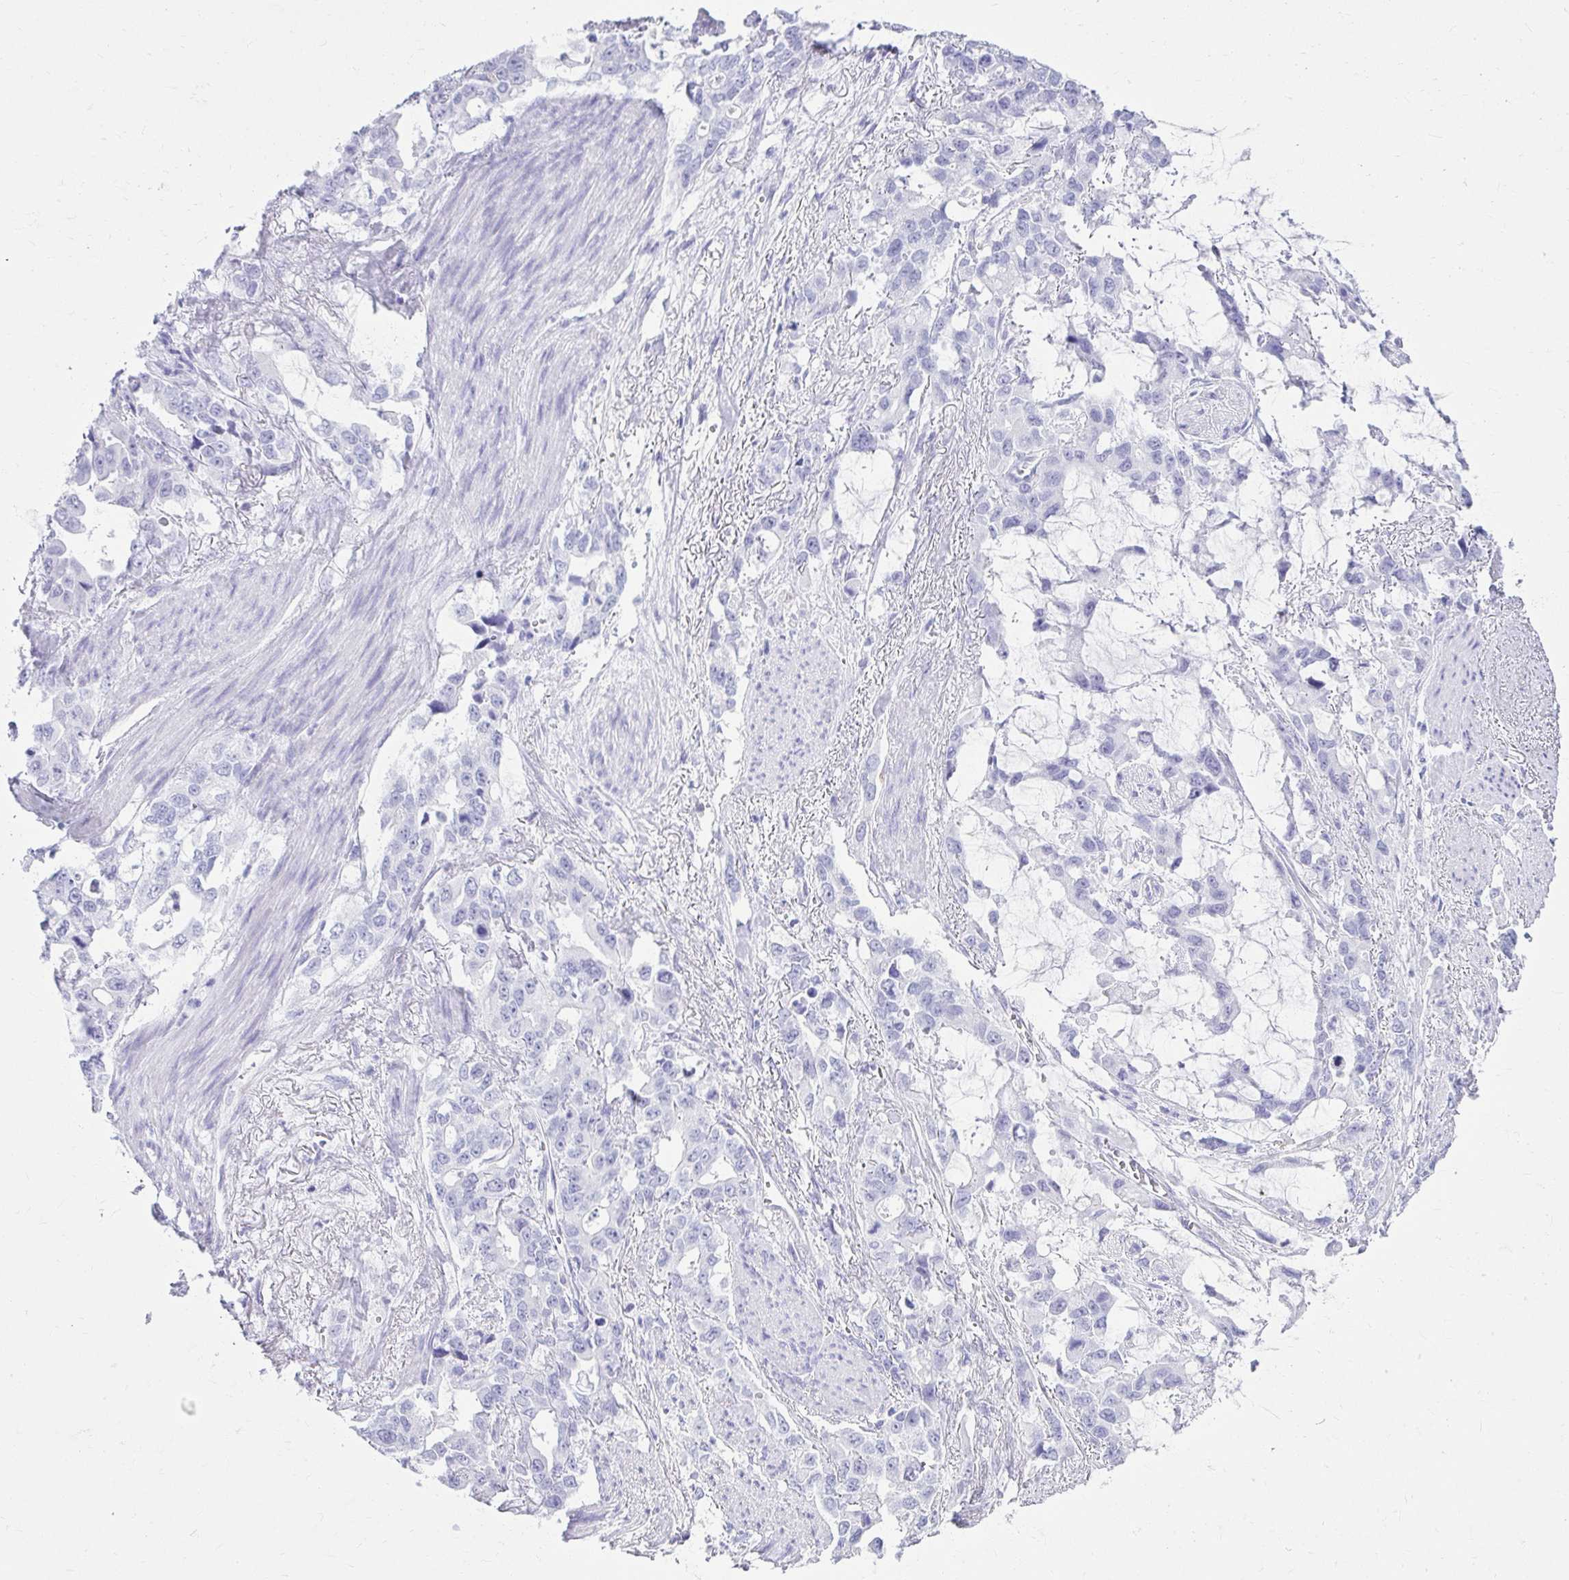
{"staining": {"intensity": "negative", "quantity": "none", "location": "none"}, "tissue": "stomach cancer", "cell_type": "Tumor cells", "image_type": "cancer", "snomed": [{"axis": "morphology", "description": "Adenocarcinoma, NOS"}, {"axis": "topography", "description": "Stomach, upper"}], "caption": "Stomach cancer (adenocarcinoma) was stained to show a protein in brown. There is no significant positivity in tumor cells.", "gene": "ATP4B", "patient": {"sex": "male", "age": 85}}